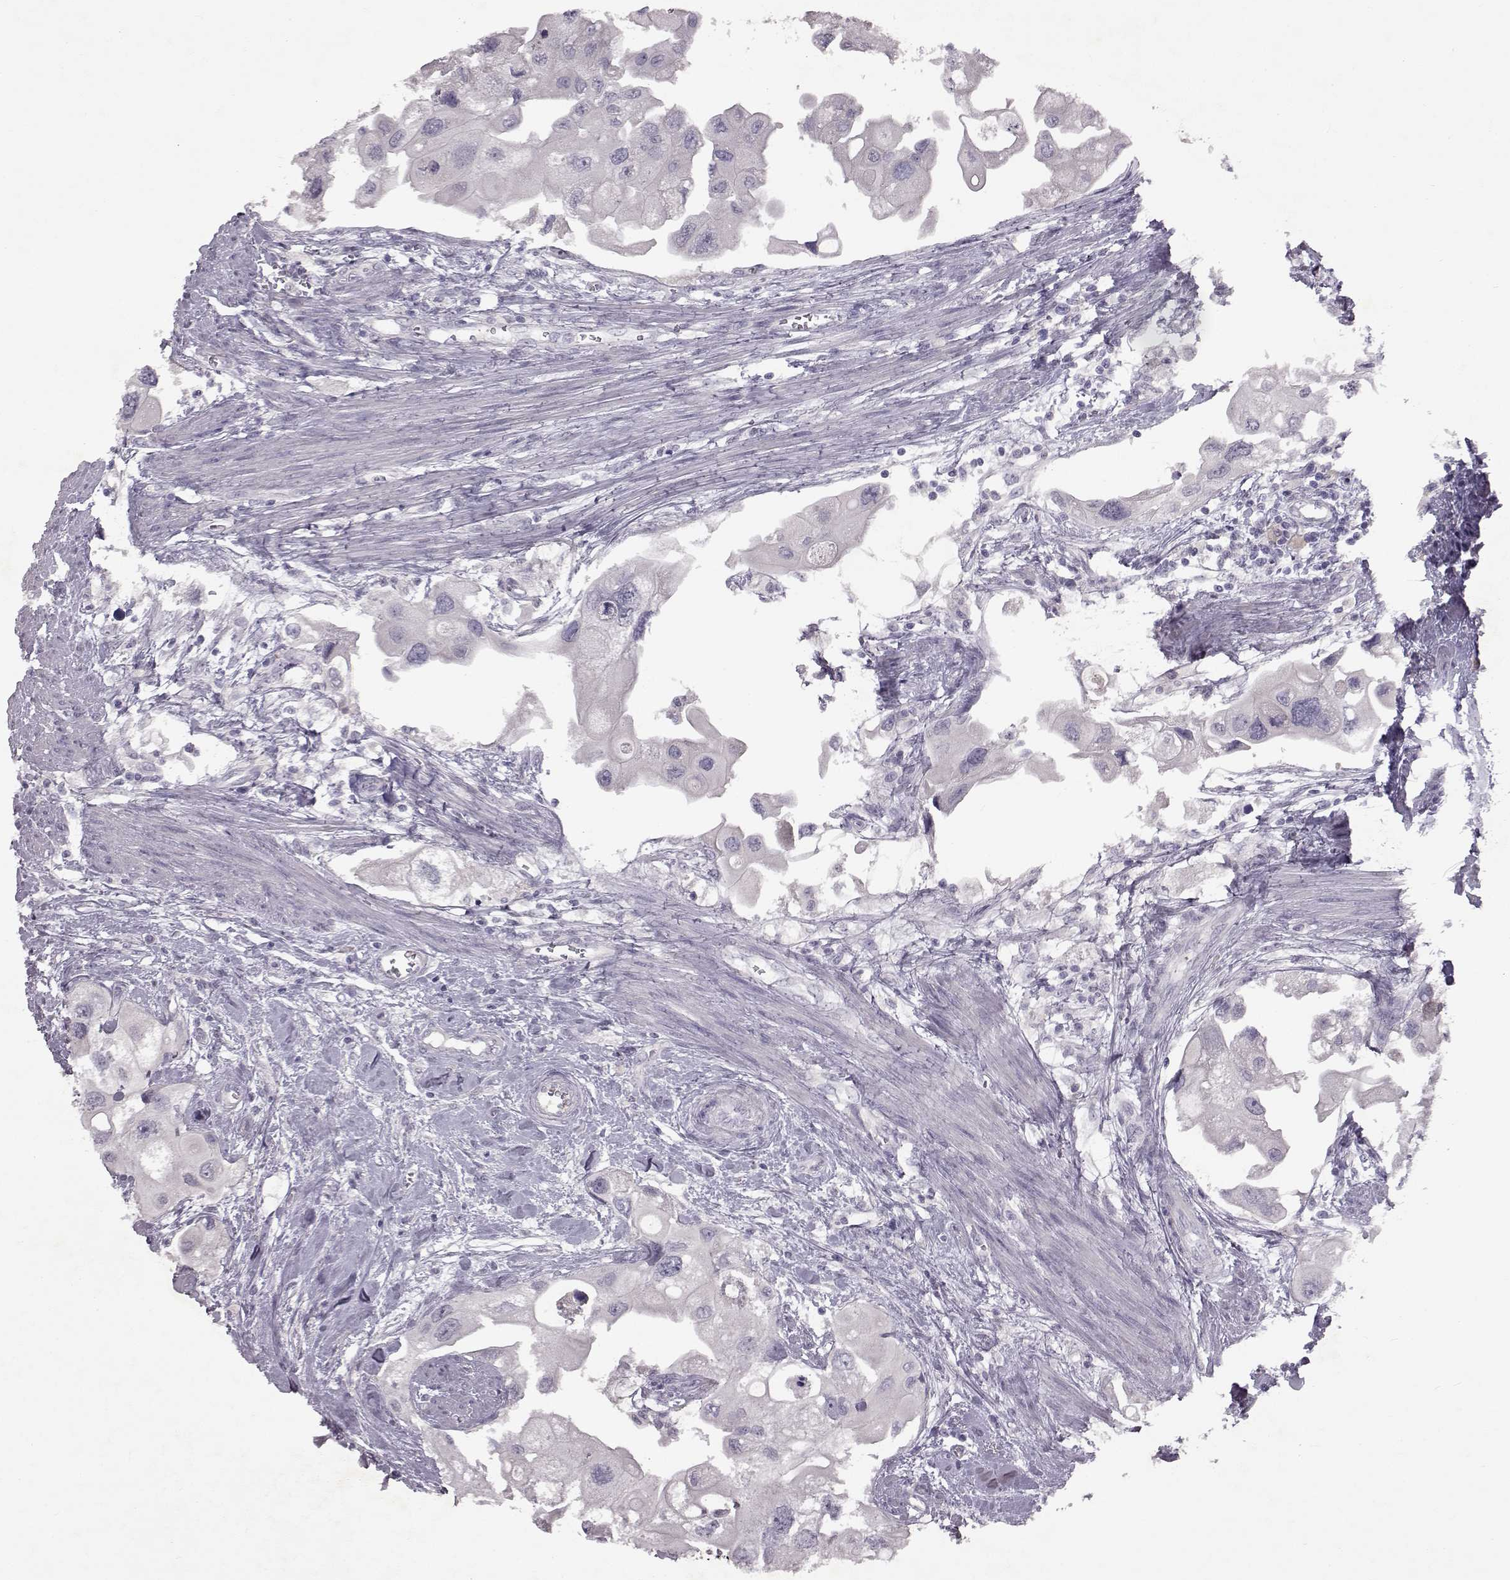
{"staining": {"intensity": "negative", "quantity": "none", "location": "none"}, "tissue": "urothelial cancer", "cell_type": "Tumor cells", "image_type": "cancer", "snomed": [{"axis": "morphology", "description": "Urothelial carcinoma, High grade"}, {"axis": "topography", "description": "Urinary bladder"}], "caption": "Immunohistochemistry of human high-grade urothelial carcinoma exhibits no positivity in tumor cells.", "gene": "SPAG17", "patient": {"sex": "male", "age": 59}}